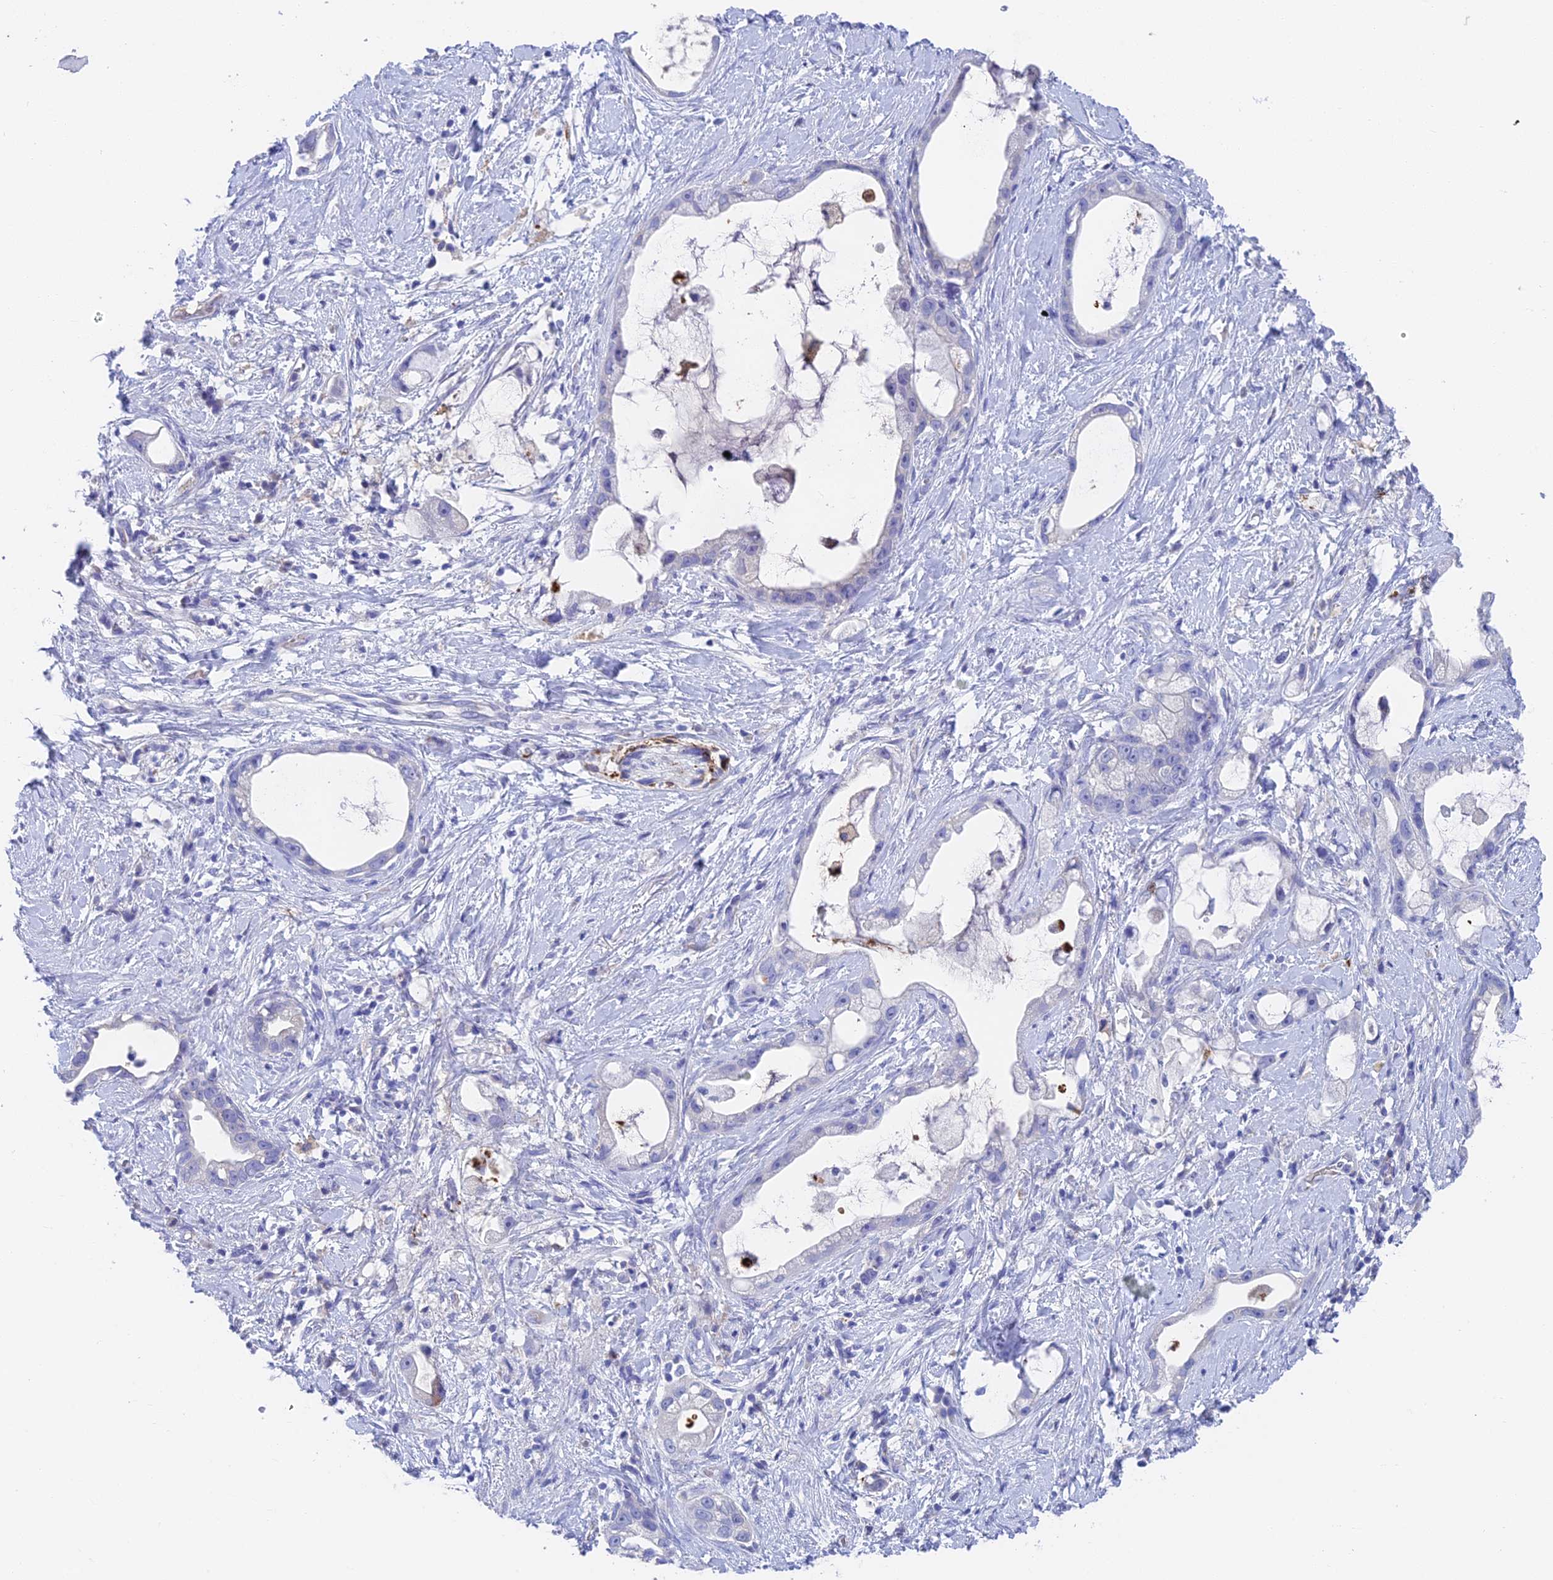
{"staining": {"intensity": "negative", "quantity": "none", "location": "none"}, "tissue": "stomach cancer", "cell_type": "Tumor cells", "image_type": "cancer", "snomed": [{"axis": "morphology", "description": "Adenocarcinoma, NOS"}, {"axis": "topography", "description": "Stomach"}], "caption": "This is an IHC photomicrograph of human stomach cancer (adenocarcinoma). There is no staining in tumor cells.", "gene": "ADAMTS13", "patient": {"sex": "male", "age": 55}}